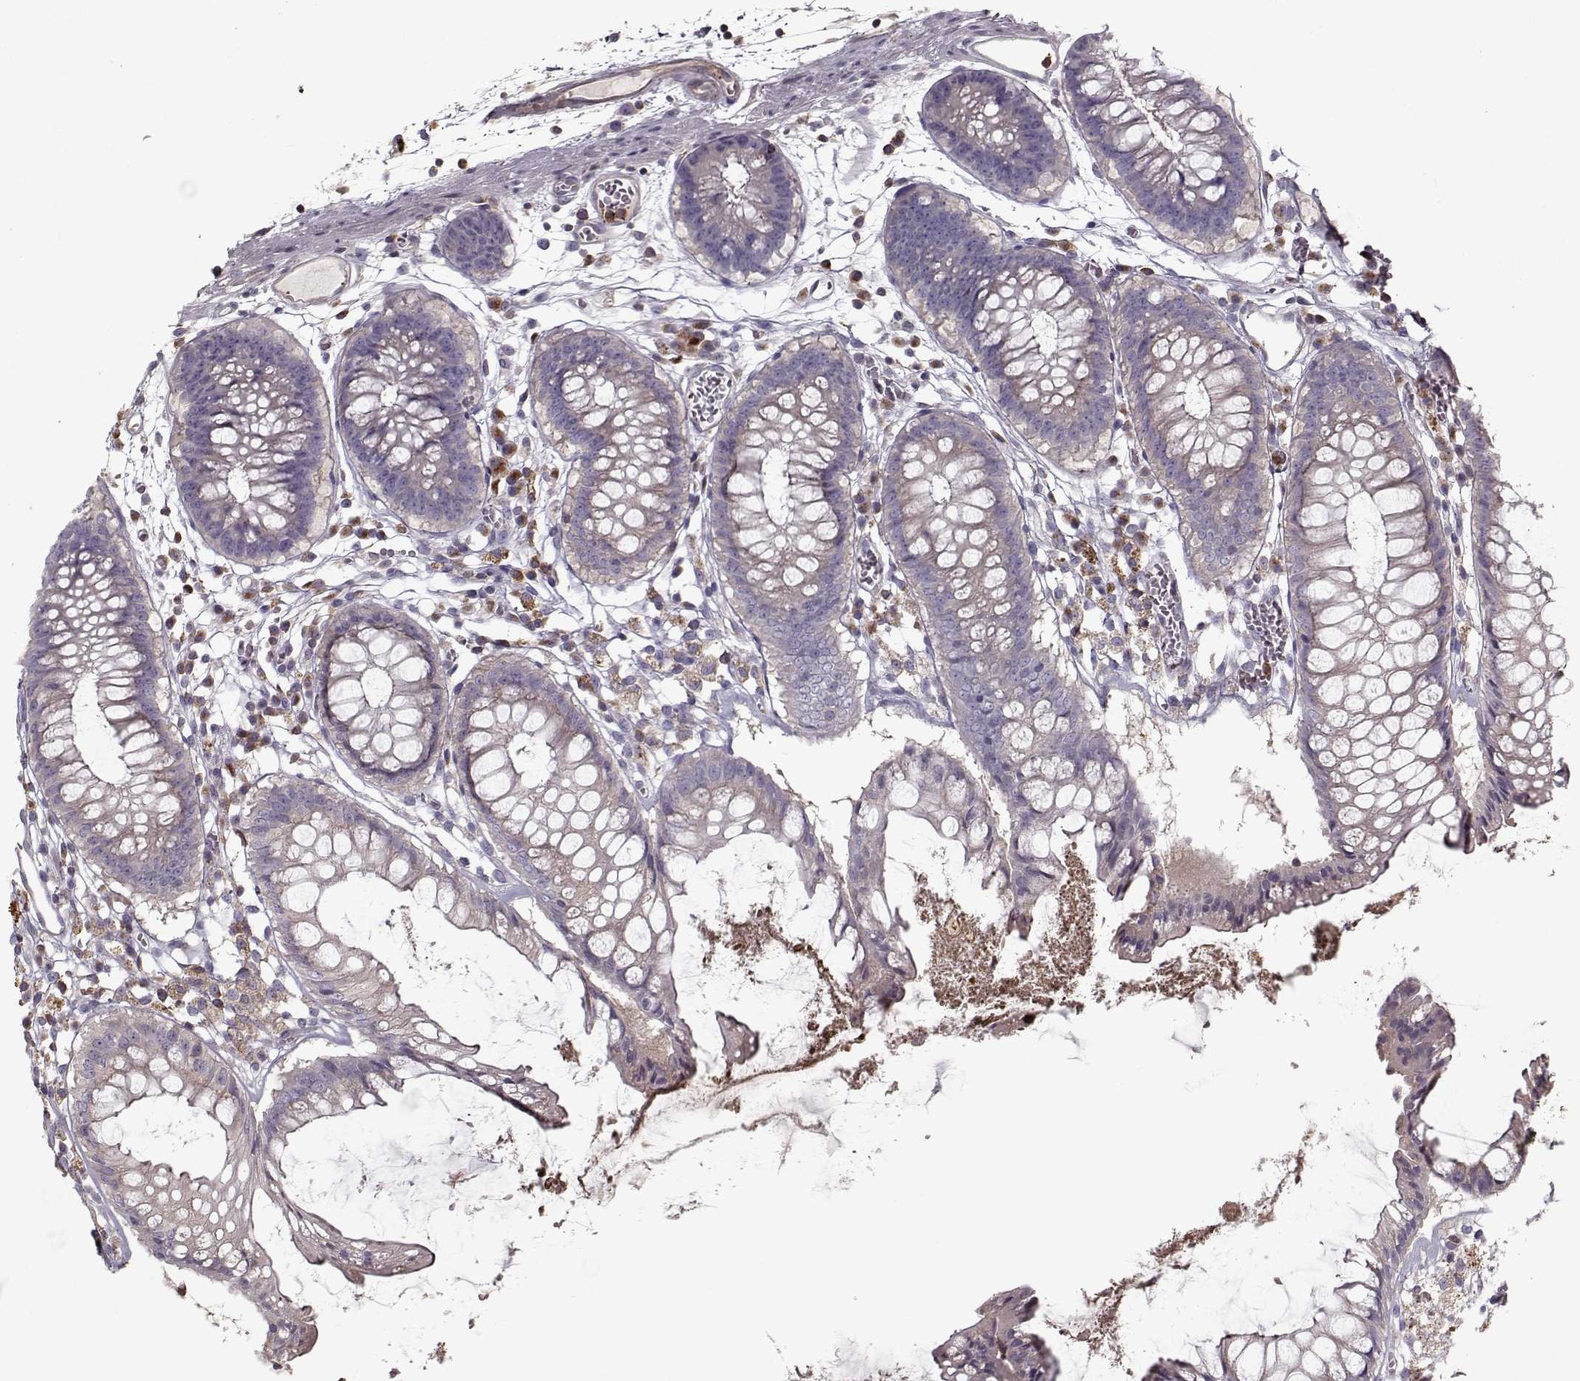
{"staining": {"intensity": "negative", "quantity": "none", "location": "none"}, "tissue": "colon", "cell_type": "Endothelial cells", "image_type": "normal", "snomed": [{"axis": "morphology", "description": "Normal tissue, NOS"}, {"axis": "morphology", "description": "Adenocarcinoma, NOS"}, {"axis": "topography", "description": "Colon"}], "caption": "Immunohistochemistry (IHC) photomicrograph of benign colon stained for a protein (brown), which demonstrates no expression in endothelial cells.", "gene": "UNC13D", "patient": {"sex": "male", "age": 65}}